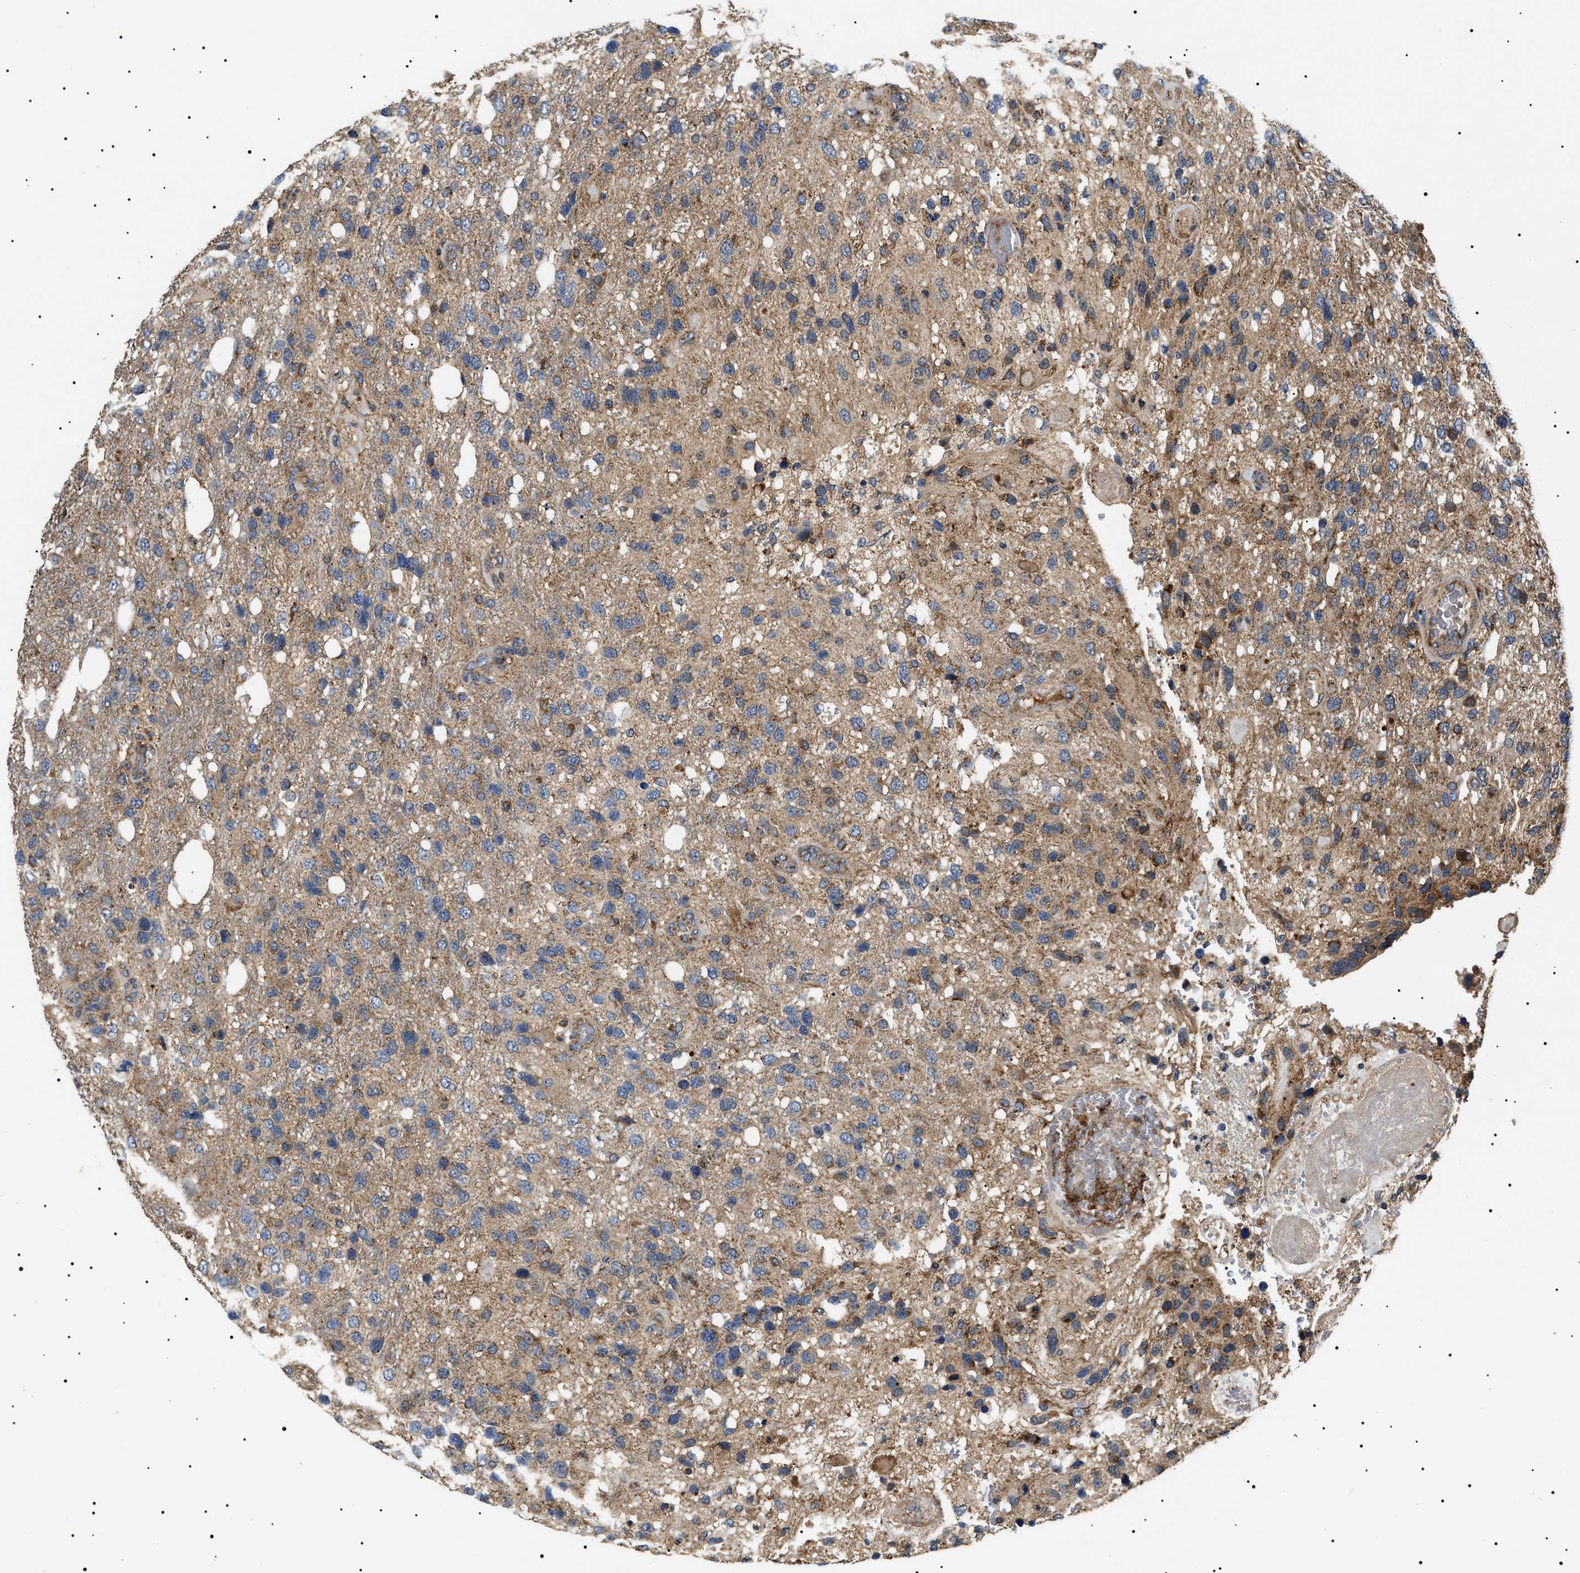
{"staining": {"intensity": "weak", "quantity": ">75%", "location": "cytoplasmic/membranous"}, "tissue": "glioma", "cell_type": "Tumor cells", "image_type": "cancer", "snomed": [{"axis": "morphology", "description": "Glioma, malignant, High grade"}, {"axis": "topography", "description": "Brain"}], "caption": "Glioma stained with DAB IHC demonstrates low levels of weak cytoplasmic/membranous expression in approximately >75% of tumor cells.", "gene": "OXSM", "patient": {"sex": "female", "age": 58}}